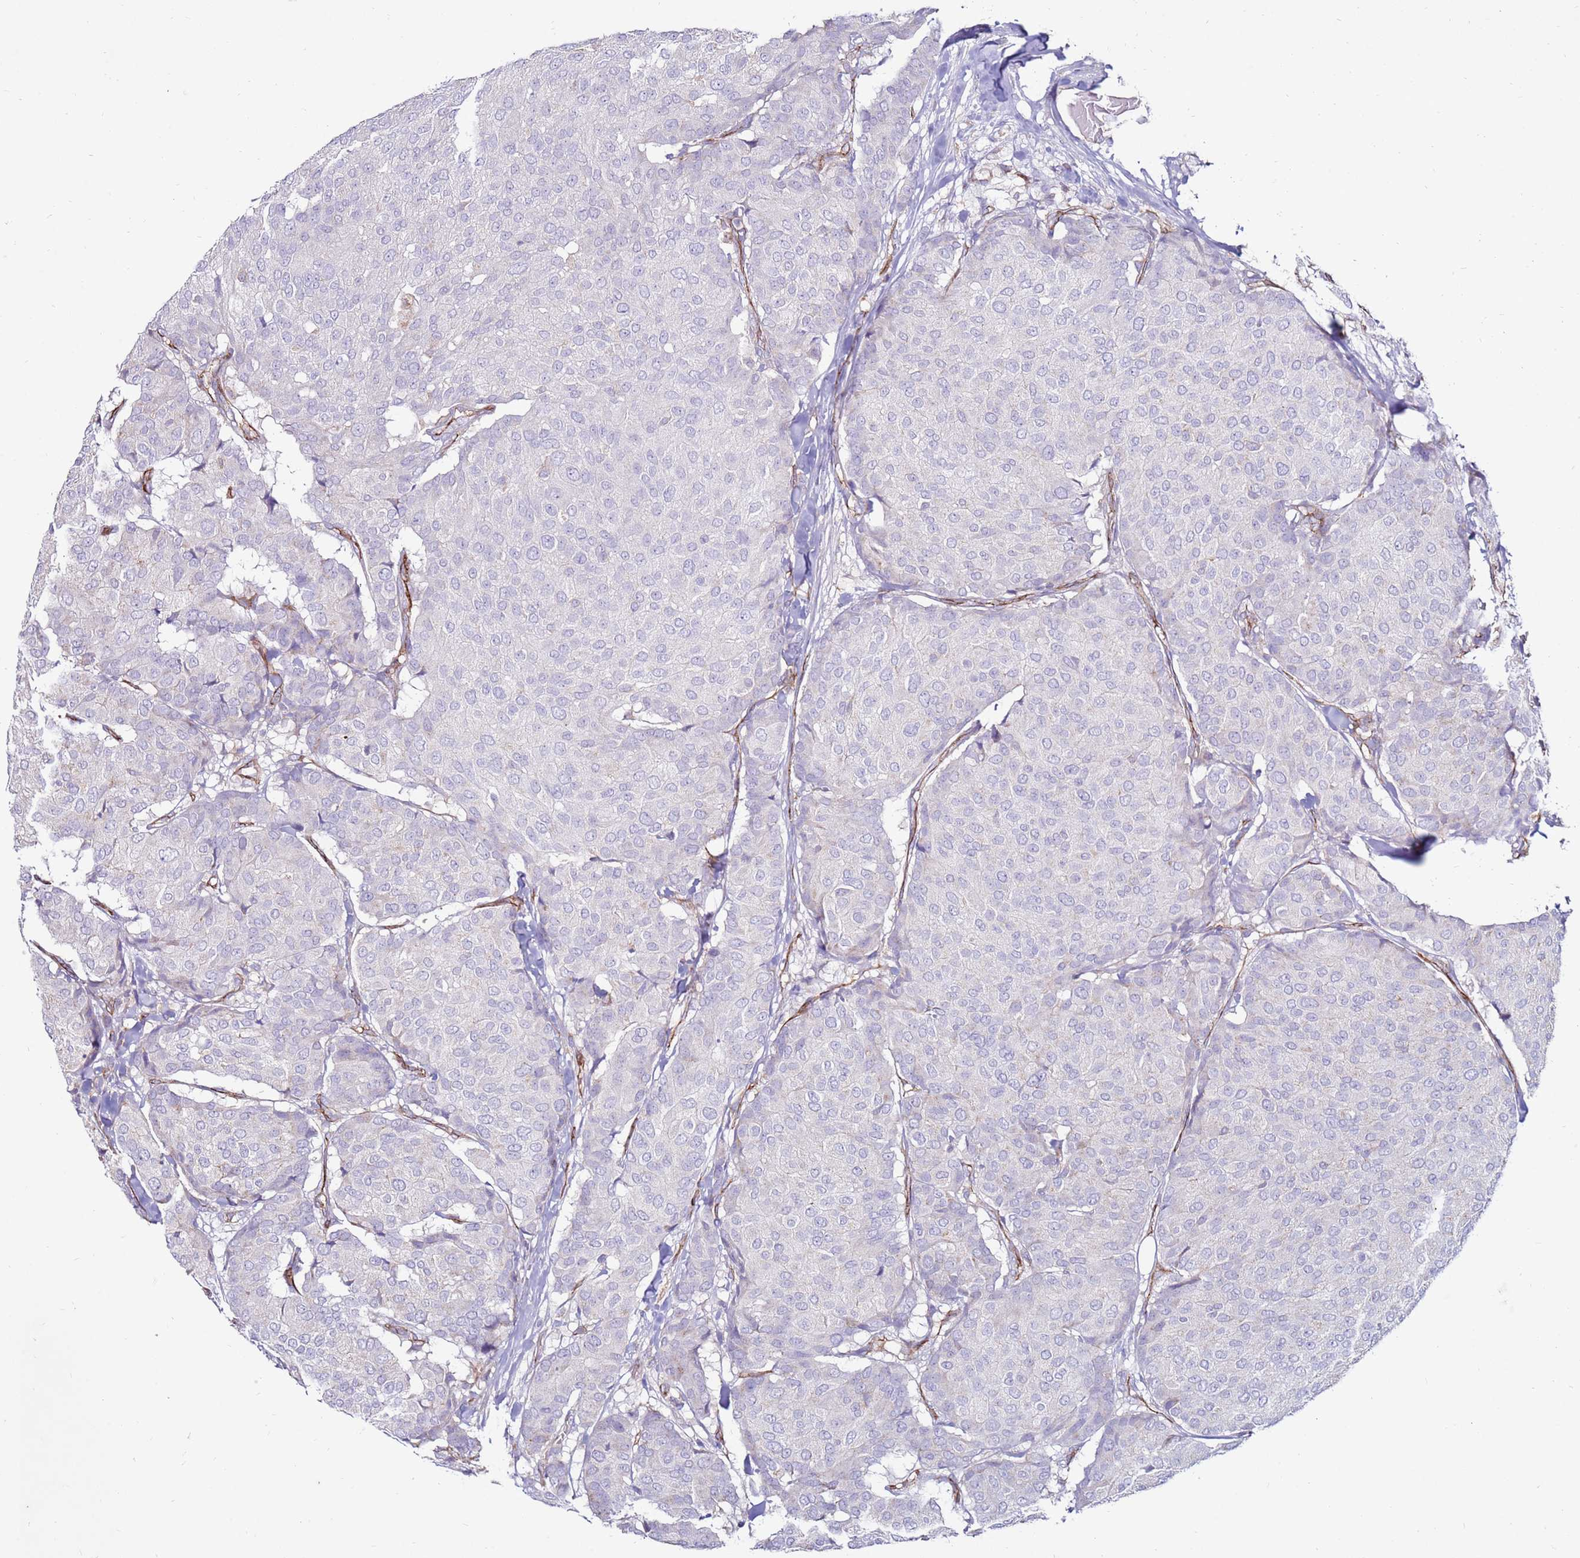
{"staining": {"intensity": "negative", "quantity": "none", "location": "none"}, "tissue": "breast cancer", "cell_type": "Tumor cells", "image_type": "cancer", "snomed": [{"axis": "morphology", "description": "Duct carcinoma"}, {"axis": "topography", "description": "Breast"}], "caption": "Tumor cells are negative for protein expression in human breast cancer (infiltrating ductal carcinoma).", "gene": "CLEC4M", "patient": {"sex": "female", "age": 75}}